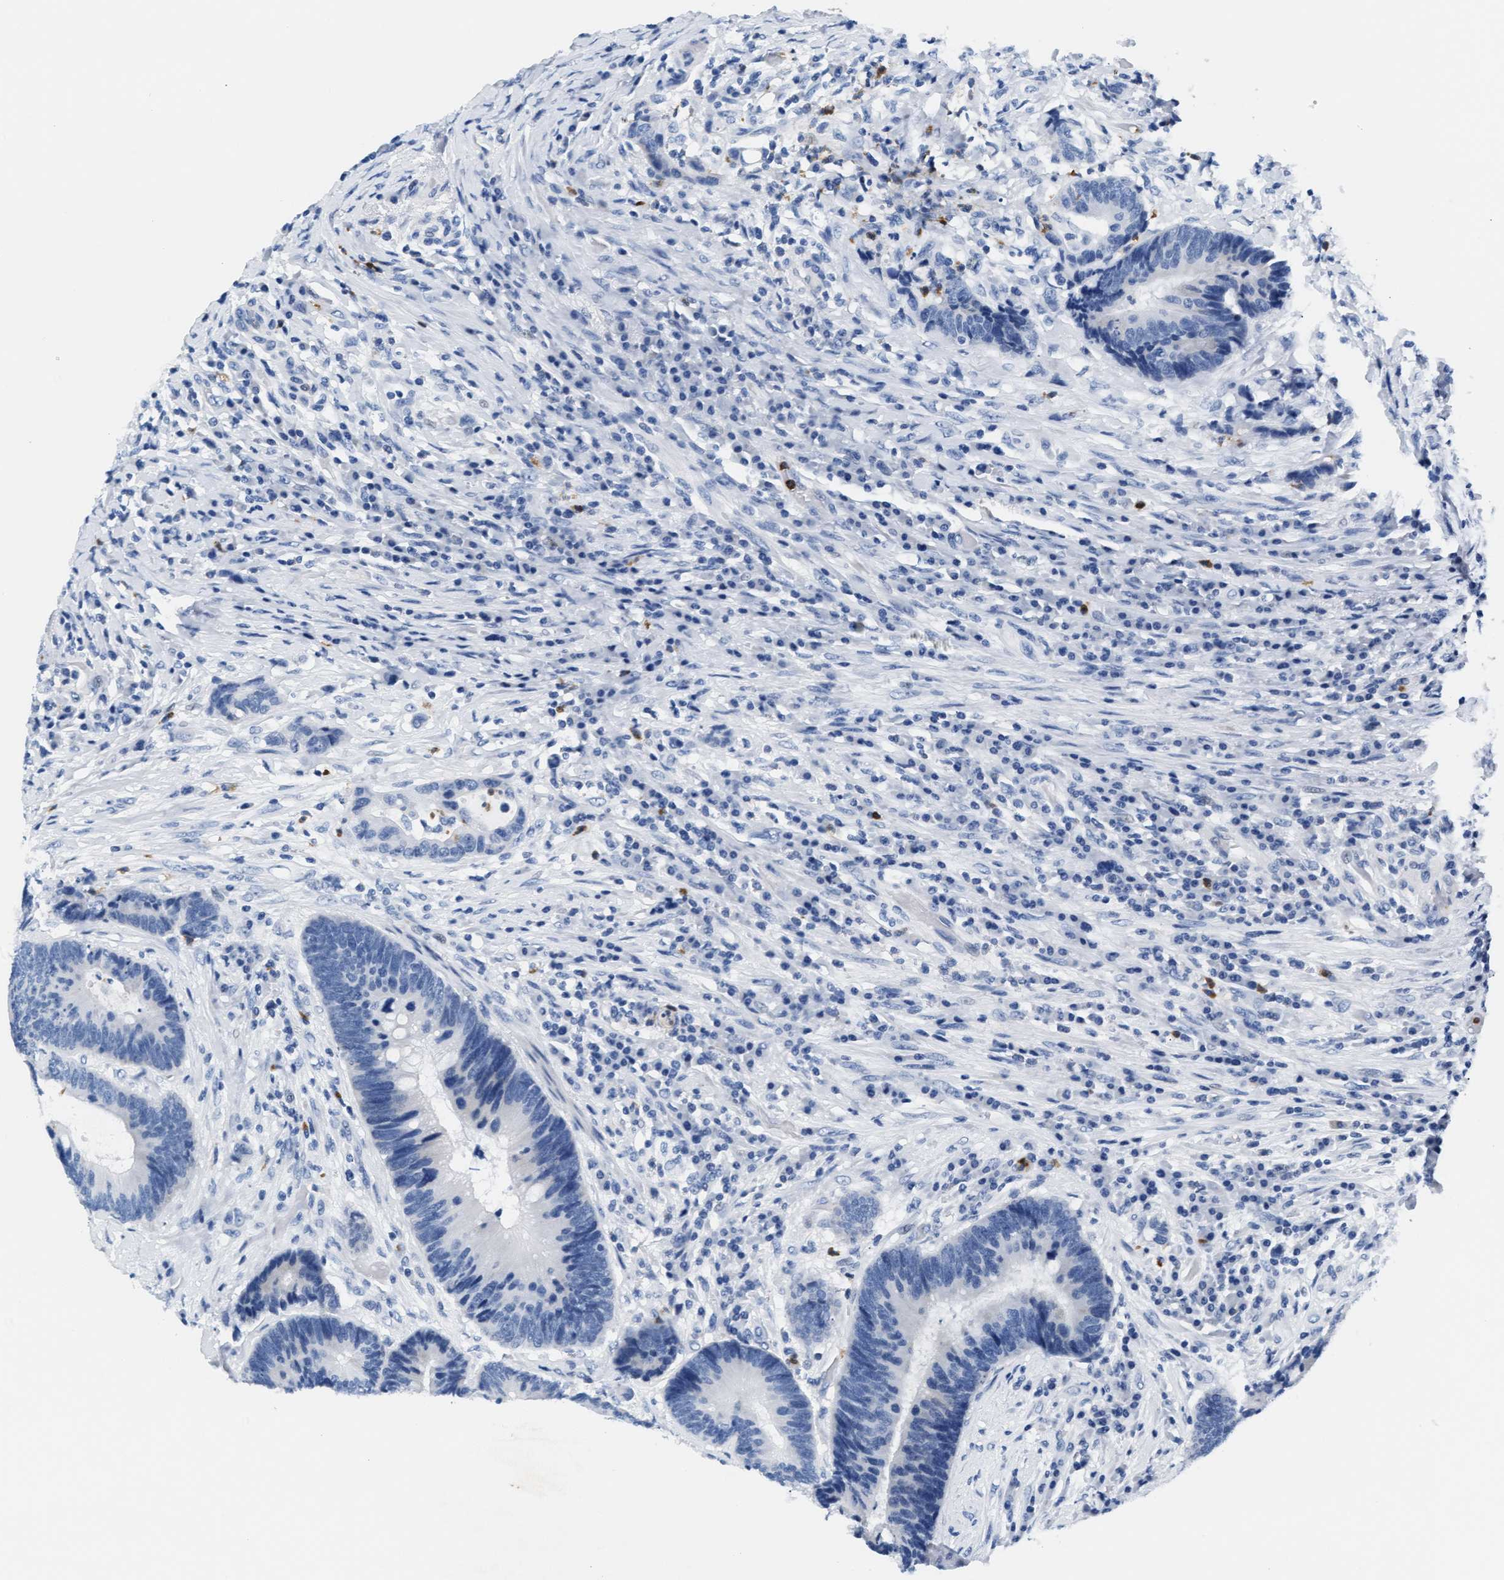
{"staining": {"intensity": "negative", "quantity": "none", "location": "none"}, "tissue": "colorectal cancer", "cell_type": "Tumor cells", "image_type": "cancer", "snomed": [{"axis": "morphology", "description": "Adenocarcinoma, NOS"}, {"axis": "topography", "description": "Rectum"}, {"axis": "topography", "description": "Anal"}], "caption": "This micrograph is of colorectal adenocarcinoma stained with immunohistochemistry to label a protein in brown with the nuclei are counter-stained blue. There is no staining in tumor cells.", "gene": "MMP8", "patient": {"sex": "female", "age": 89}}